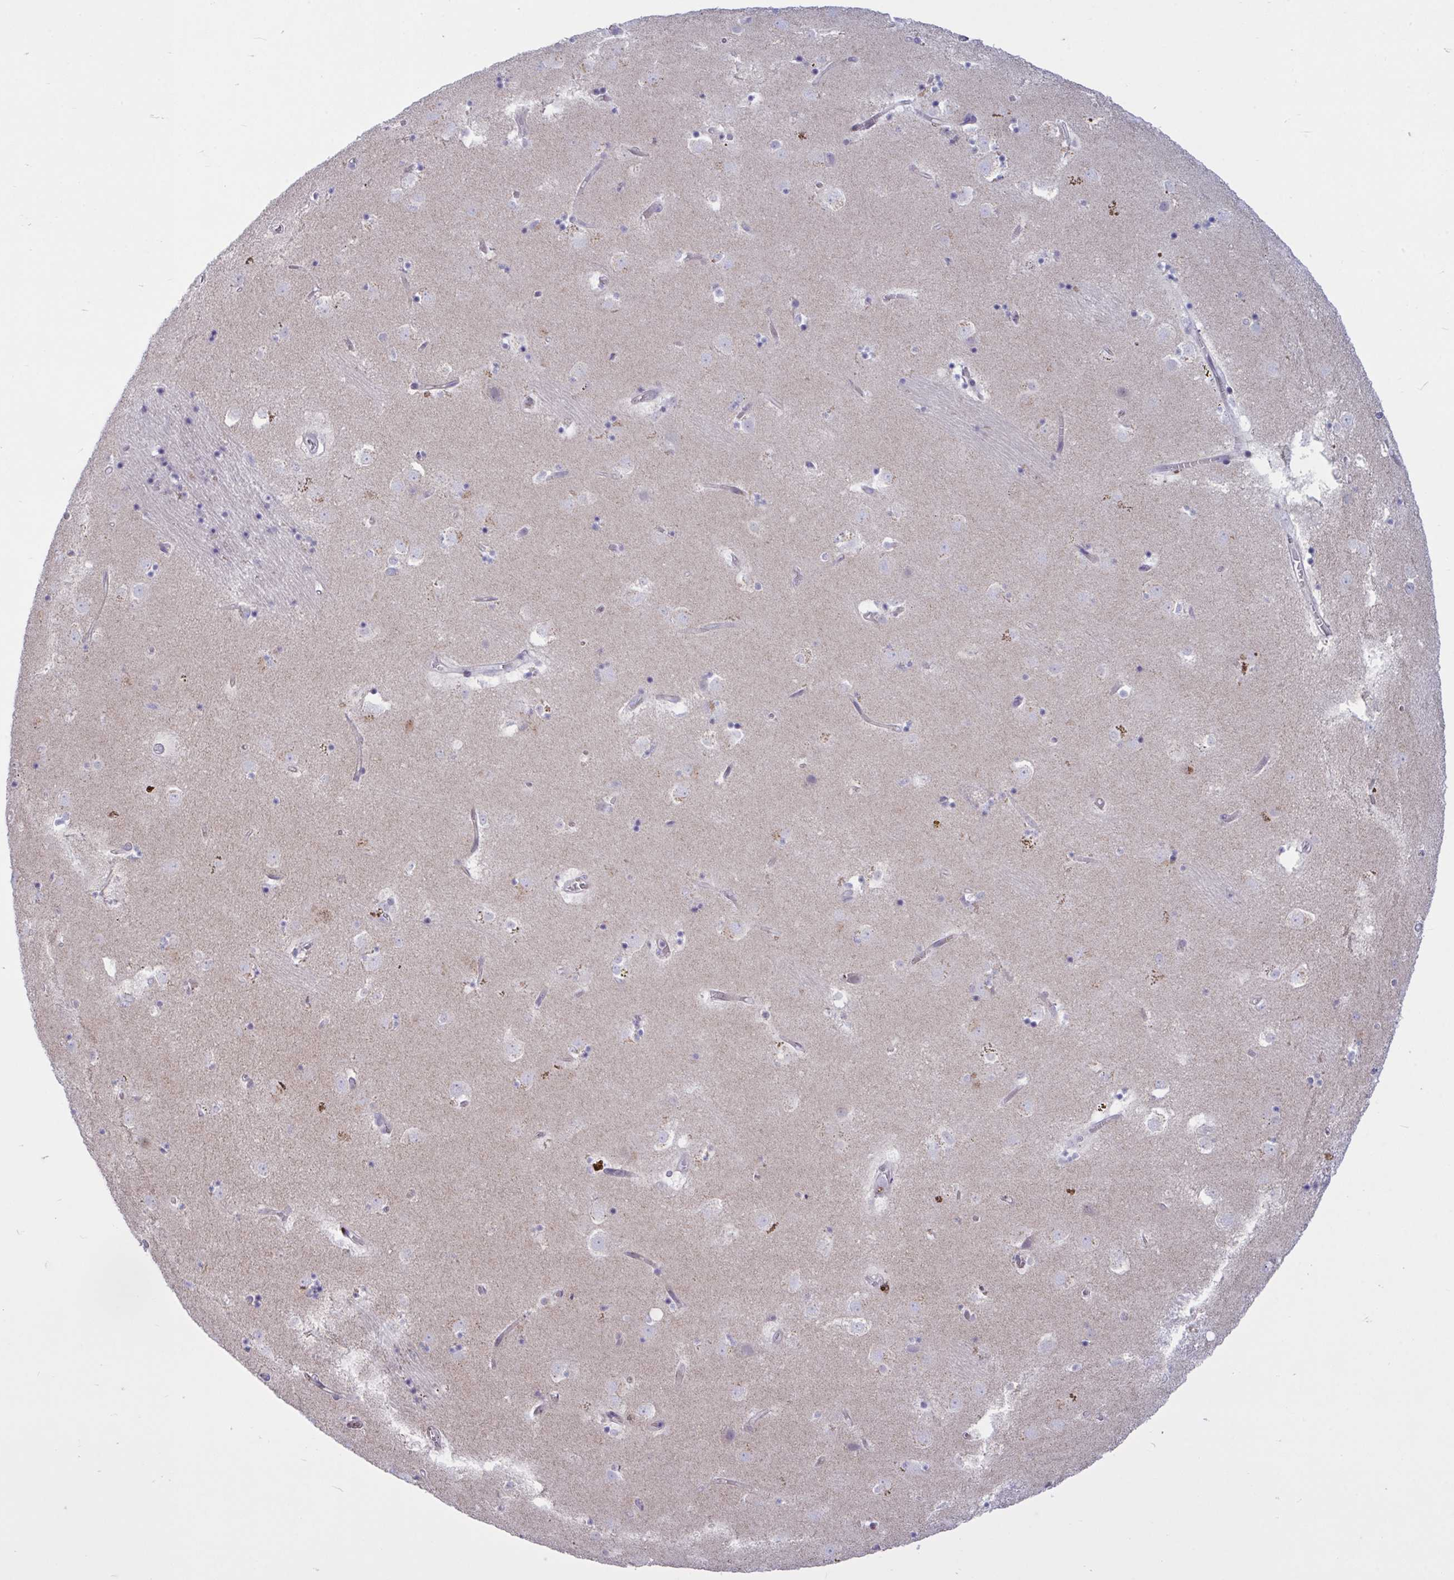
{"staining": {"intensity": "negative", "quantity": "none", "location": "none"}, "tissue": "caudate", "cell_type": "Glial cells", "image_type": "normal", "snomed": [{"axis": "morphology", "description": "Normal tissue, NOS"}, {"axis": "topography", "description": "Lateral ventricle wall"}], "caption": "Glial cells show no significant protein positivity in normal caudate. (Brightfield microscopy of DAB immunohistochemistry (IHC) at high magnification).", "gene": "VWC2", "patient": {"sex": "male", "age": 58}}